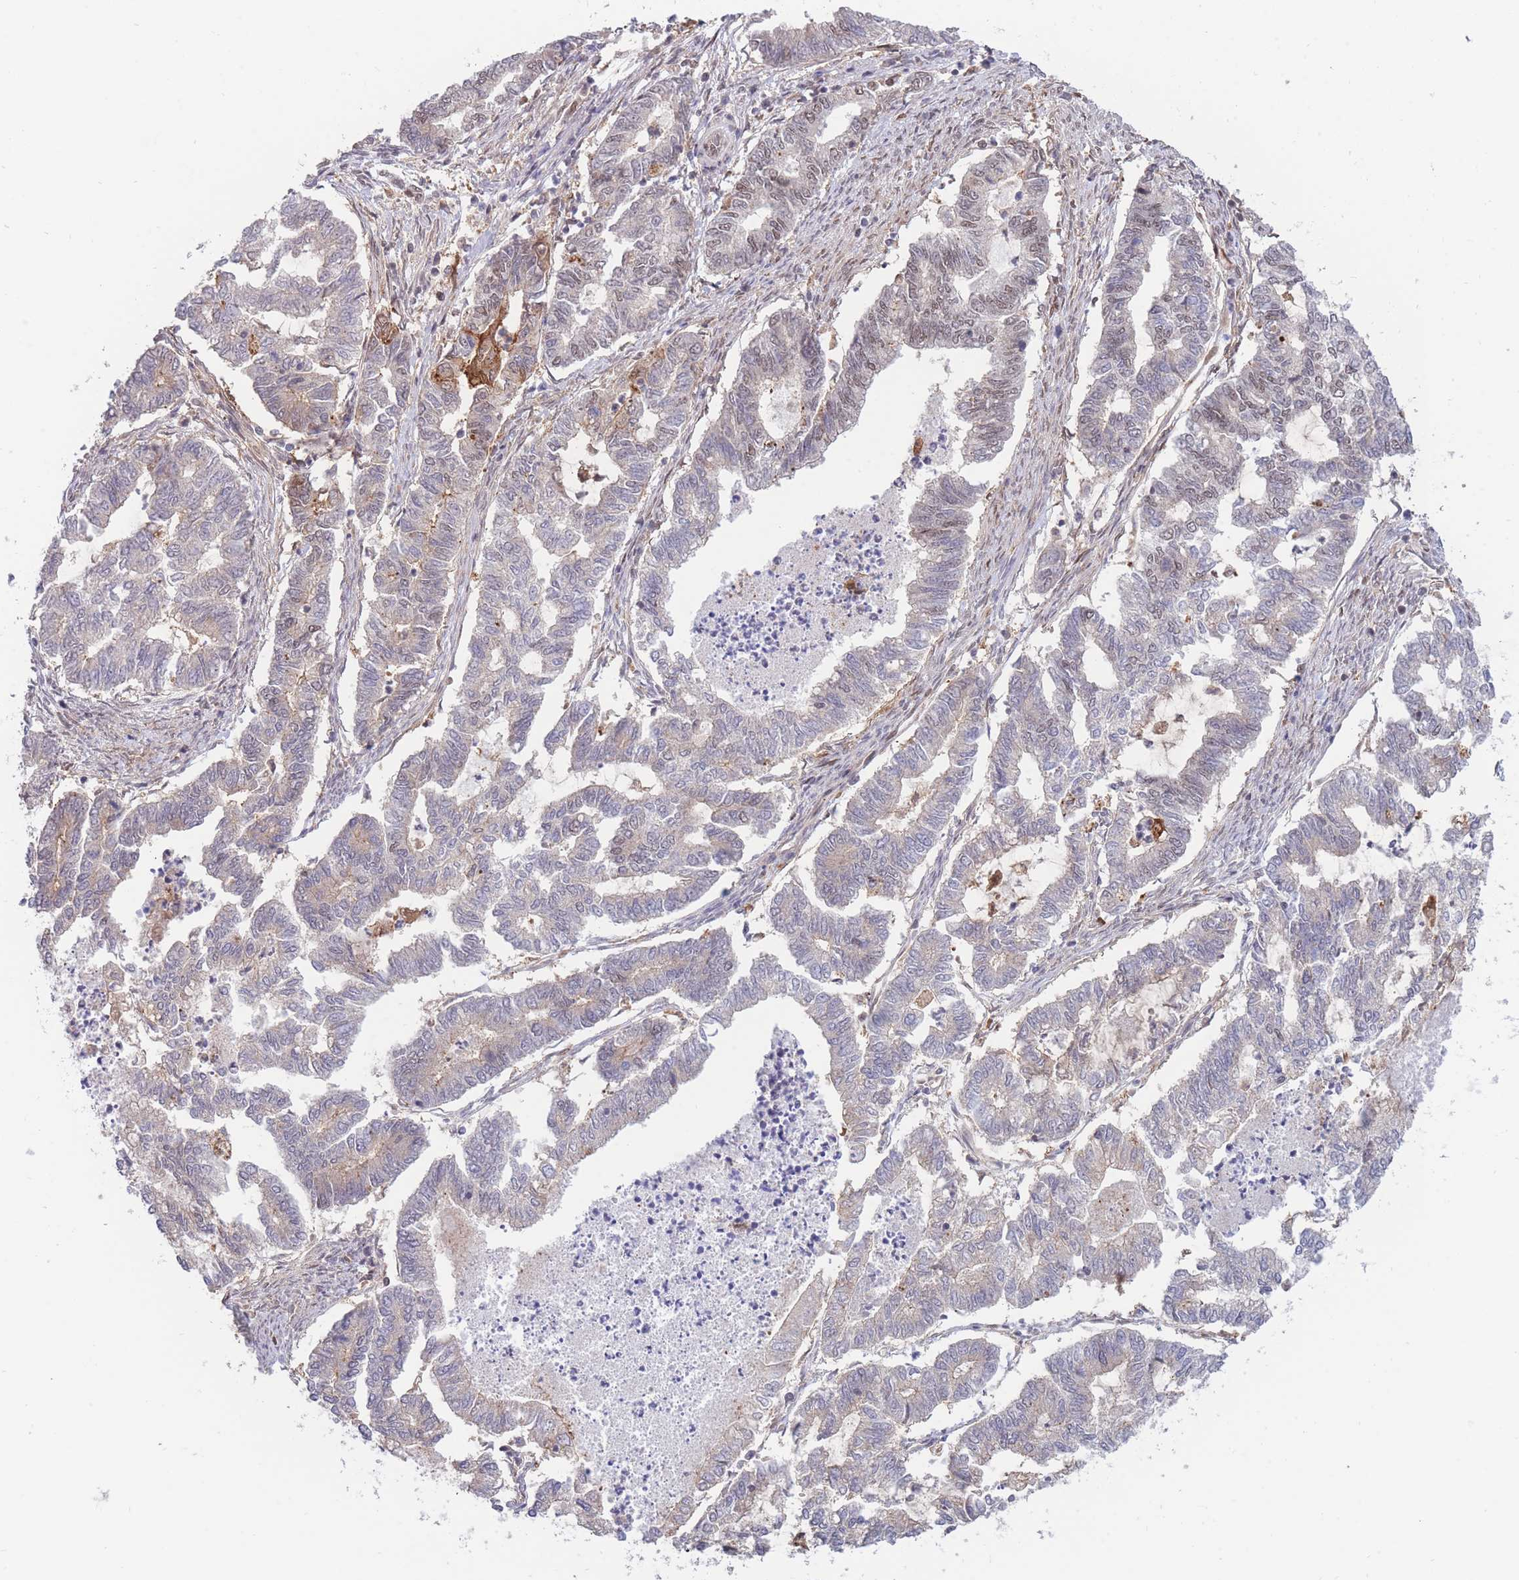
{"staining": {"intensity": "strong", "quantity": "<25%", "location": "cytoplasmic/membranous"}, "tissue": "endometrial cancer", "cell_type": "Tumor cells", "image_type": "cancer", "snomed": [{"axis": "morphology", "description": "Adenocarcinoma, NOS"}, {"axis": "topography", "description": "Endometrium"}], "caption": "DAB (3,3'-diaminobenzidine) immunohistochemical staining of endometrial adenocarcinoma reveals strong cytoplasmic/membranous protein expression in about <25% of tumor cells. (DAB (3,3'-diaminobenzidine) = brown stain, brightfield microscopy at high magnification).", "gene": "BOD1L1", "patient": {"sex": "female", "age": 79}}